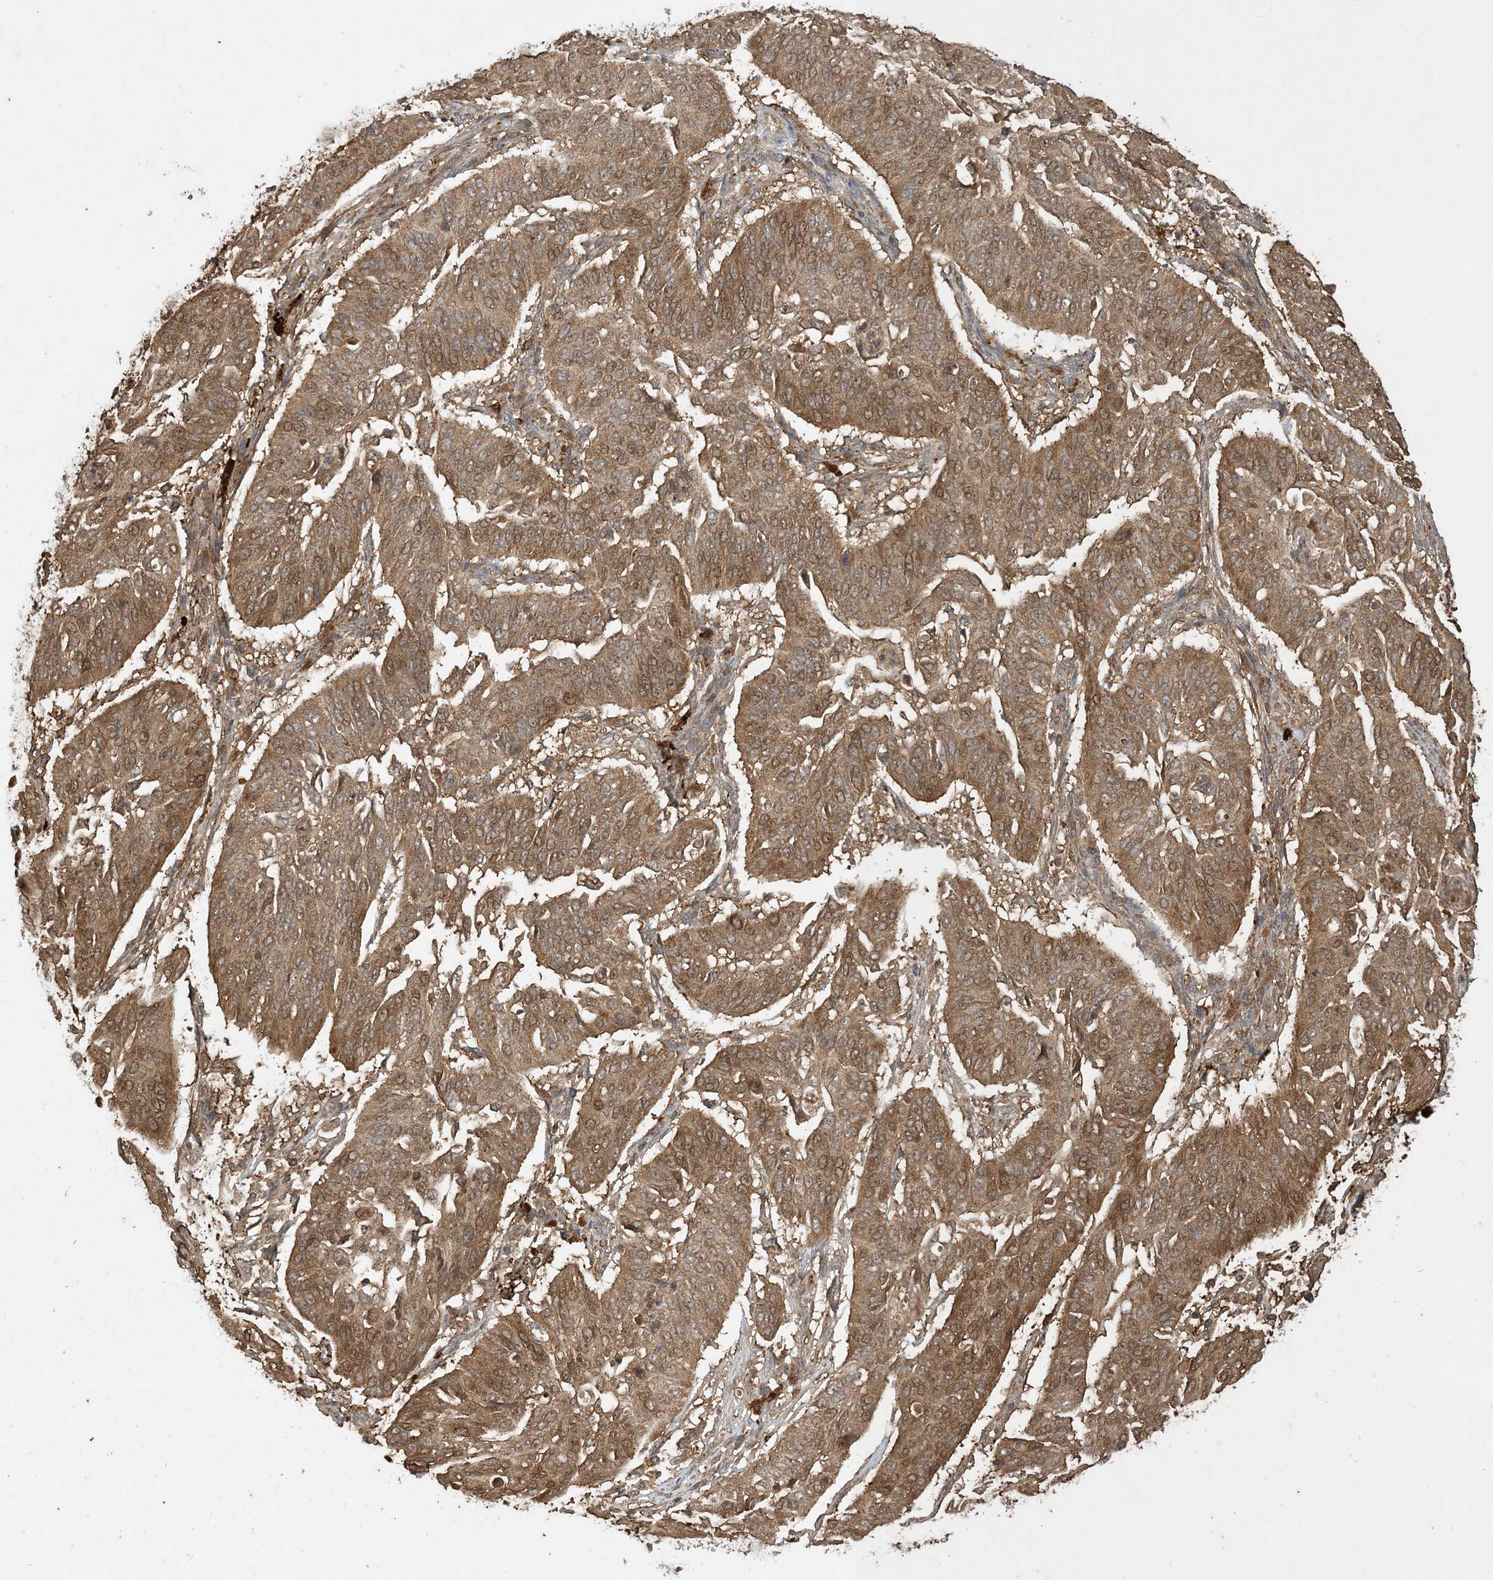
{"staining": {"intensity": "moderate", "quantity": ">75%", "location": "cytoplasmic/membranous"}, "tissue": "cervical cancer", "cell_type": "Tumor cells", "image_type": "cancer", "snomed": [{"axis": "morphology", "description": "Normal tissue, NOS"}, {"axis": "morphology", "description": "Squamous cell carcinoma, NOS"}, {"axis": "topography", "description": "Cervix"}], "caption": "Protein expression analysis of cervical cancer (squamous cell carcinoma) demonstrates moderate cytoplasmic/membranous expression in approximately >75% of tumor cells.", "gene": "EFCAB8", "patient": {"sex": "female", "age": 39}}